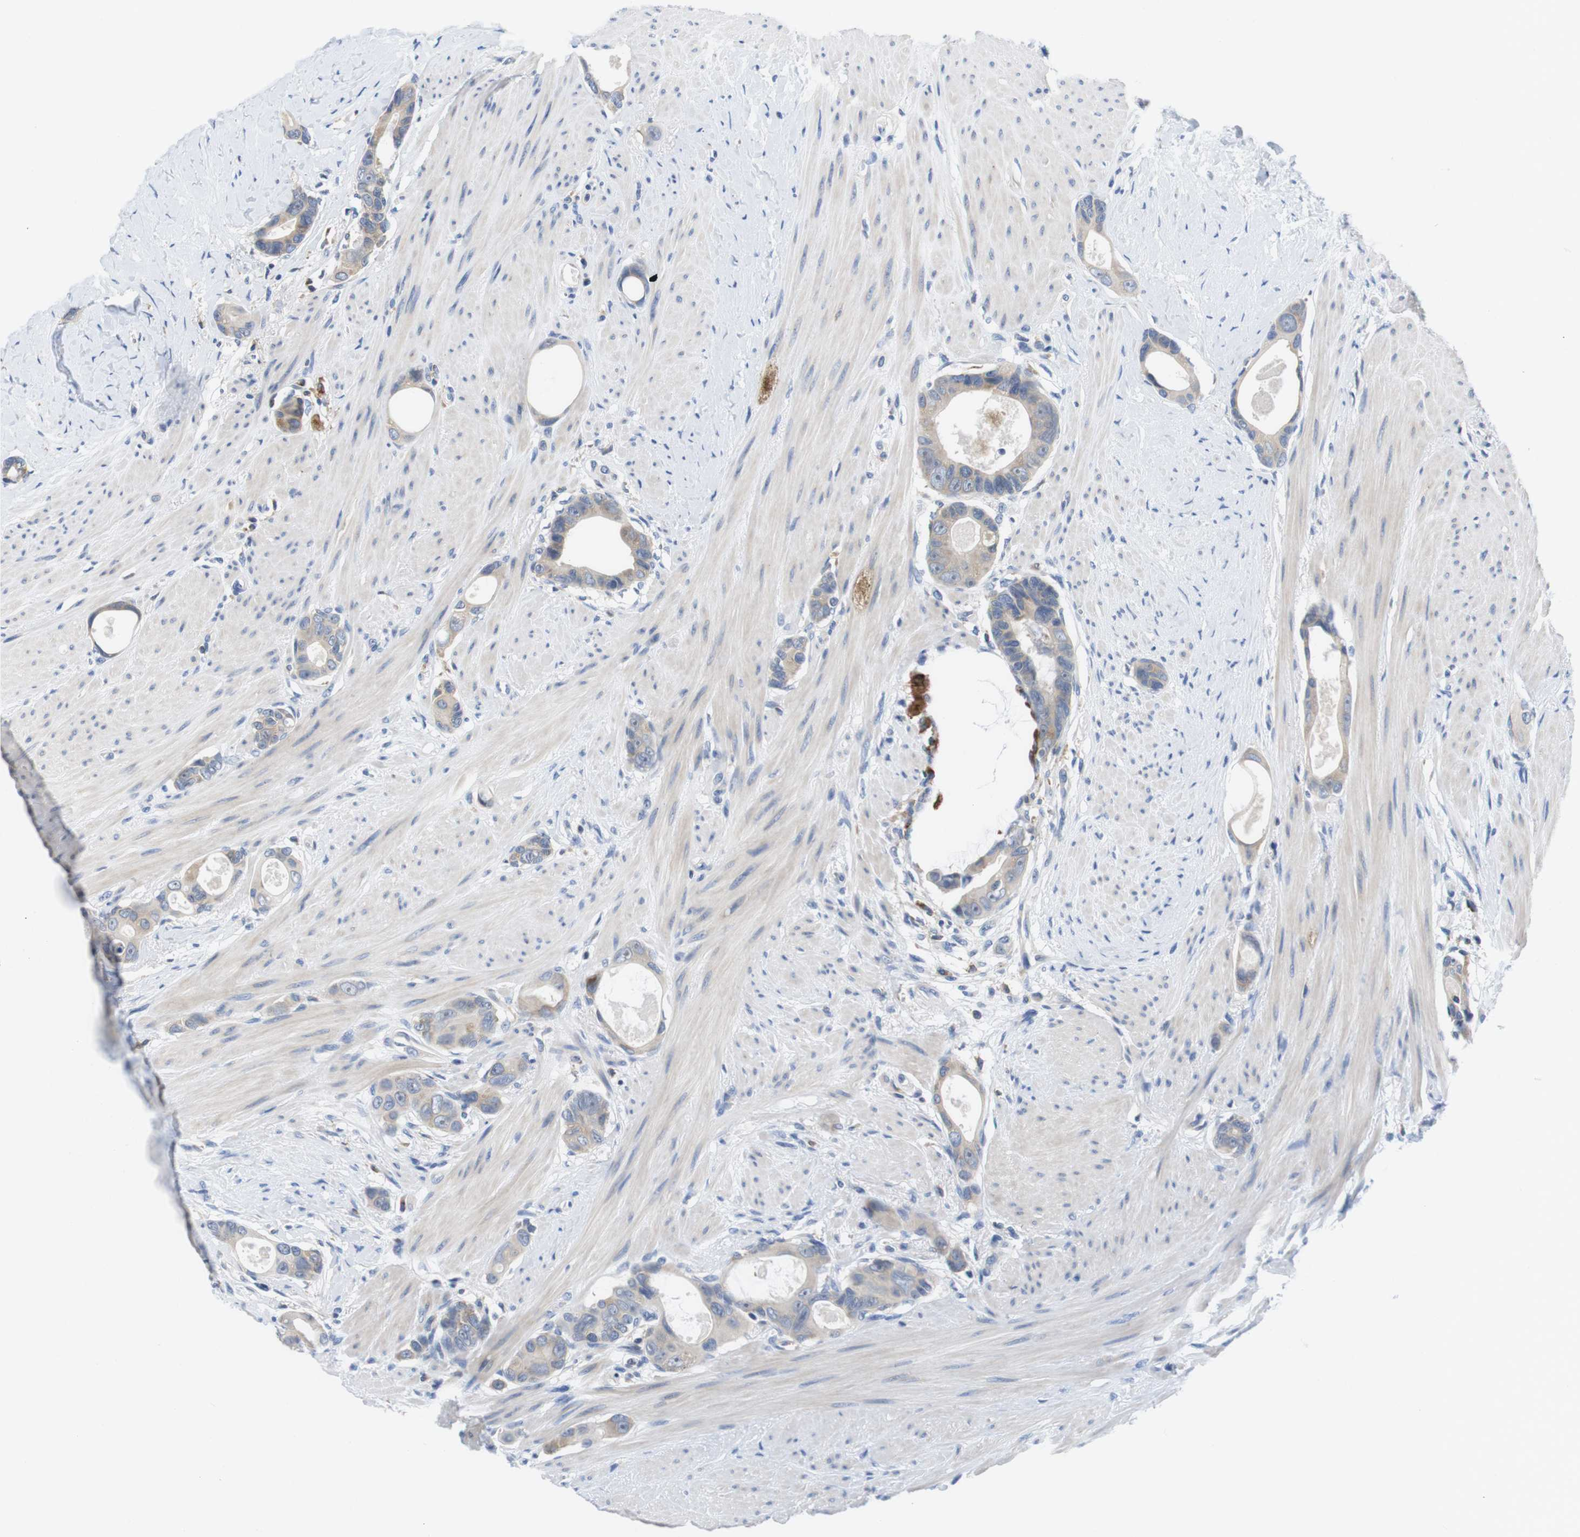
{"staining": {"intensity": "weak", "quantity": ">75%", "location": "cytoplasmic/membranous"}, "tissue": "colorectal cancer", "cell_type": "Tumor cells", "image_type": "cancer", "snomed": [{"axis": "morphology", "description": "Adenocarcinoma, NOS"}, {"axis": "topography", "description": "Rectum"}], "caption": "Immunohistochemical staining of human adenocarcinoma (colorectal) exhibits weak cytoplasmic/membranous protein staining in approximately >75% of tumor cells.", "gene": "CNGA2", "patient": {"sex": "male", "age": 51}}